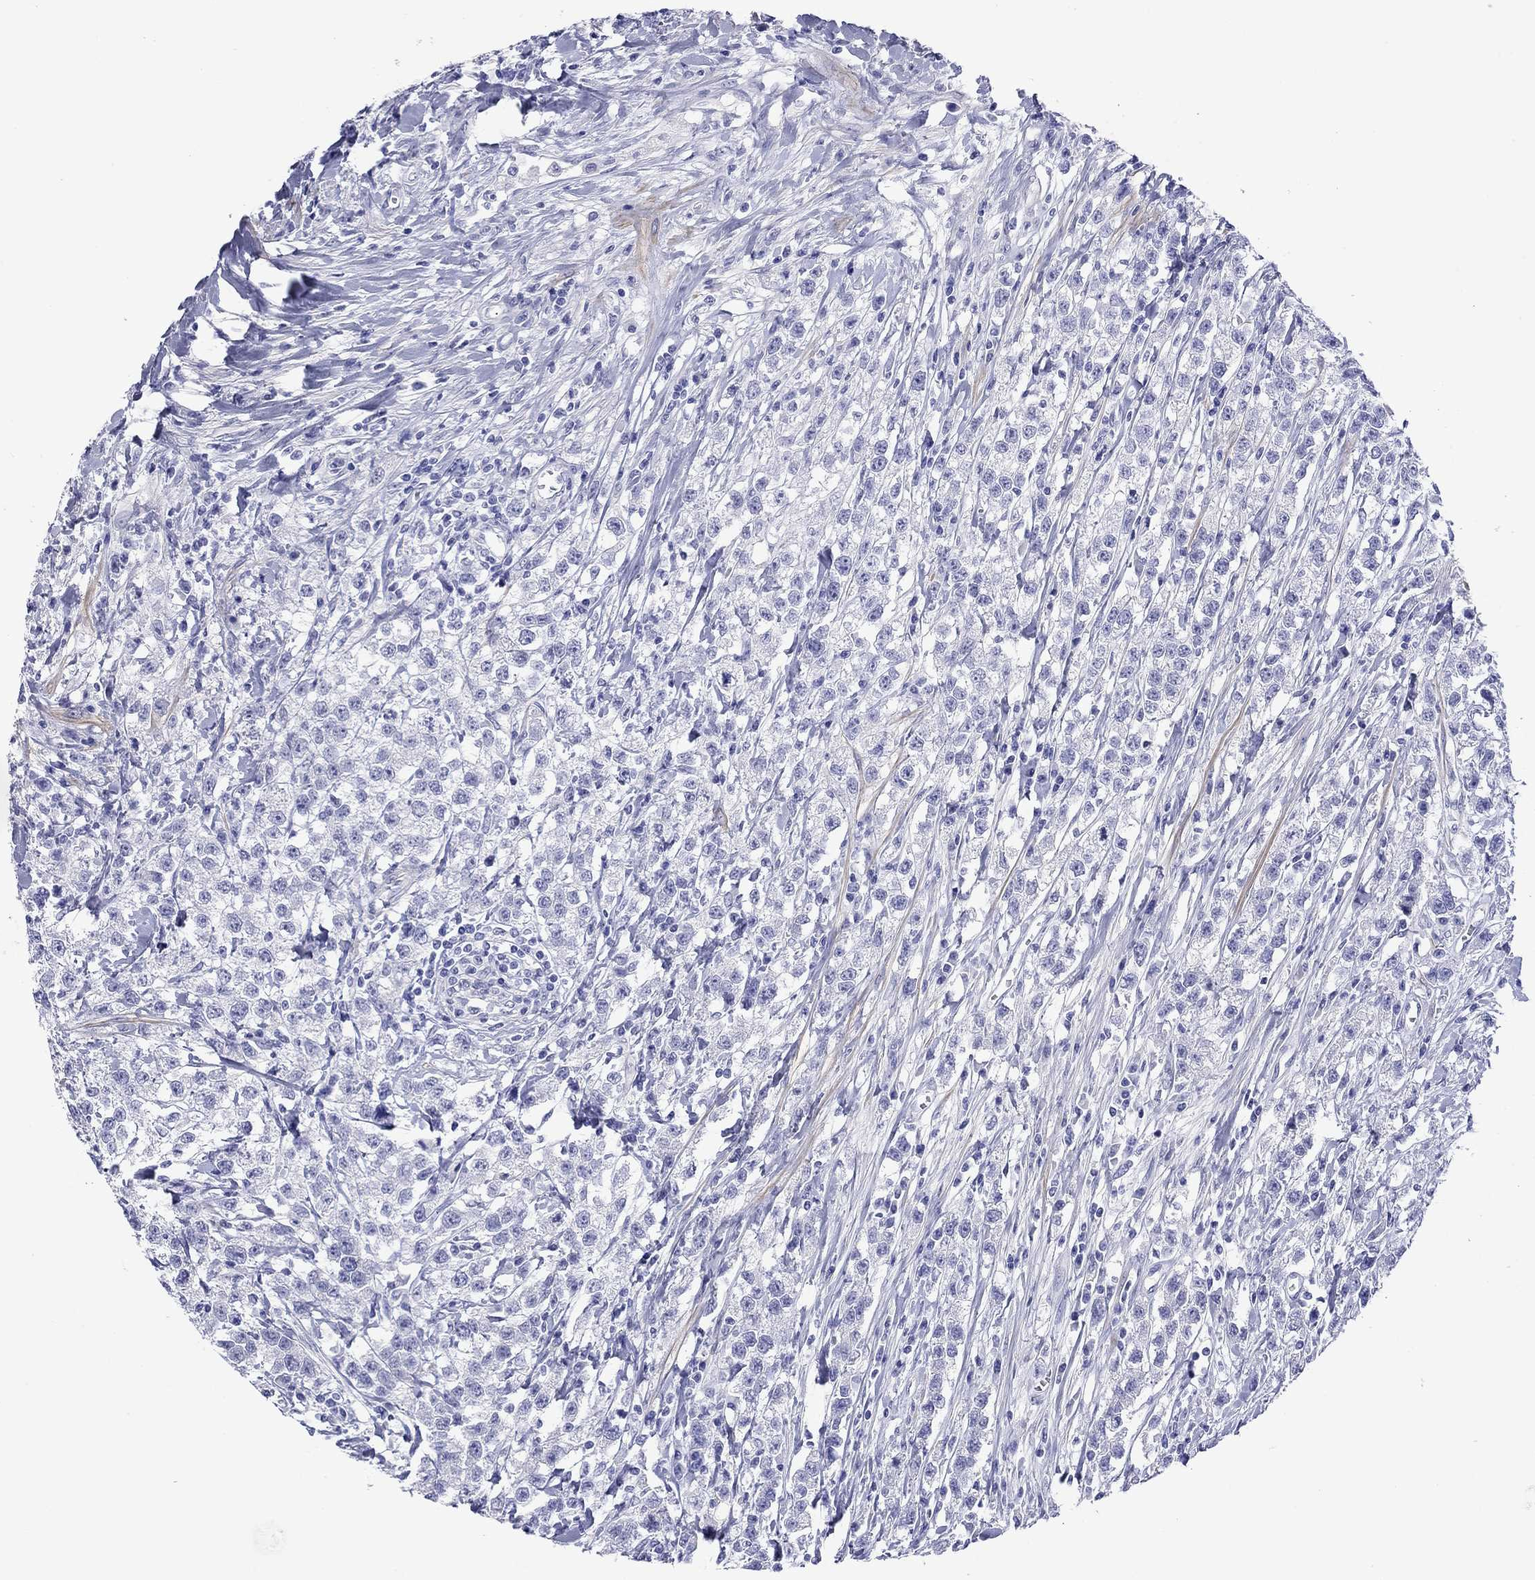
{"staining": {"intensity": "negative", "quantity": "none", "location": "none"}, "tissue": "testis cancer", "cell_type": "Tumor cells", "image_type": "cancer", "snomed": [{"axis": "morphology", "description": "Seminoma, NOS"}, {"axis": "topography", "description": "Testis"}], "caption": "Tumor cells show no significant protein expression in testis cancer (seminoma).", "gene": "KIAA2012", "patient": {"sex": "male", "age": 59}}